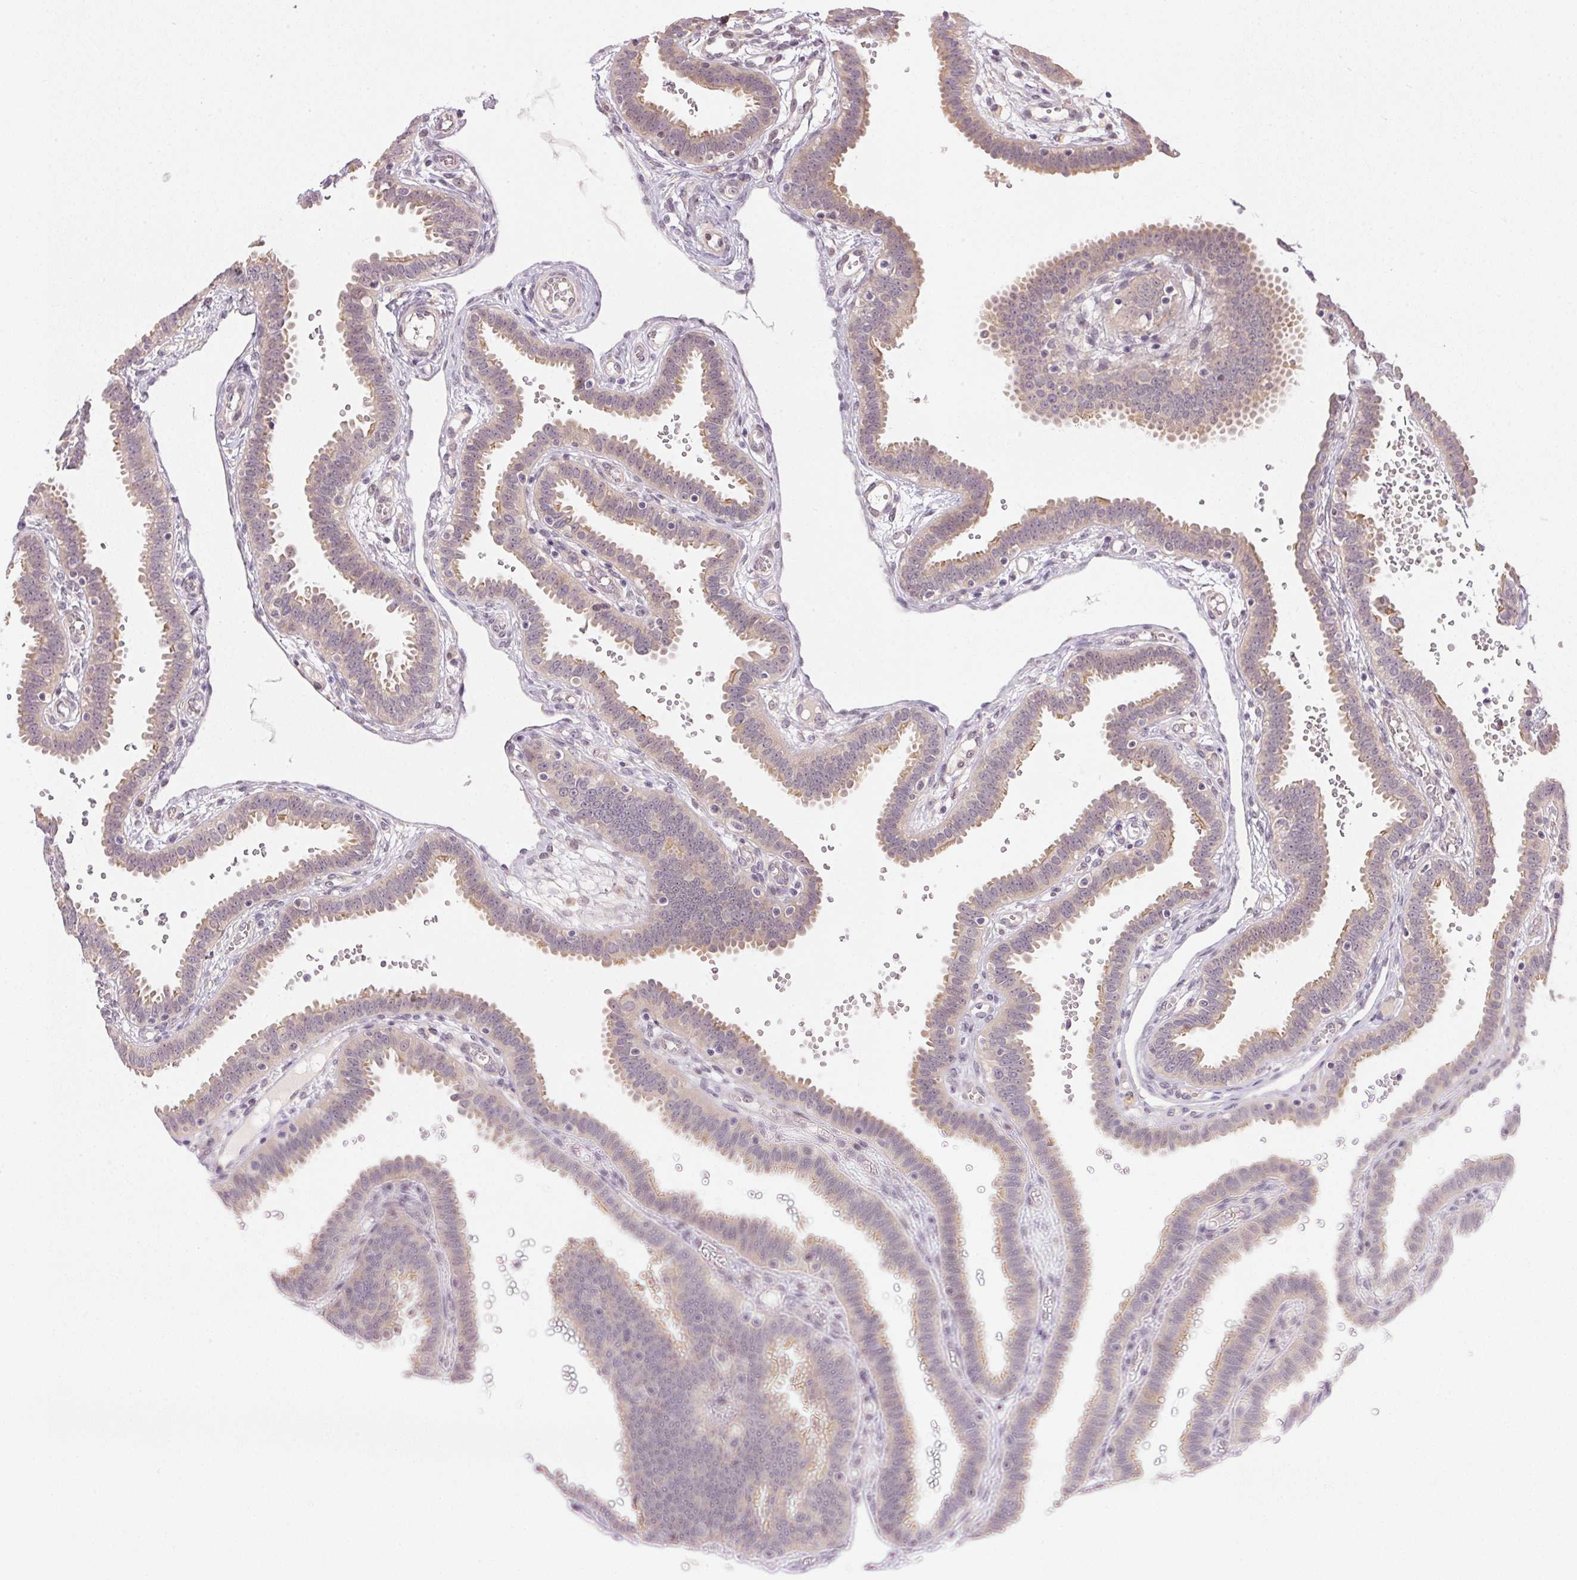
{"staining": {"intensity": "weak", "quantity": "25%-75%", "location": "cytoplasmic/membranous"}, "tissue": "fallopian tube", "cell_type": "Glandular cells", "image_type": "normal", "snomed": [{"axis": "morphology", "description": "Normal tissue, NOS"}, {"axis": "topography", "description": "Fallopian tube"}], "caption": "Fallopian tube stained with a brown dye displays weak cytoplasmic/membranous positive expression in about 25%-75% of glandular cells.", "gene": "TTC23L", "patient": {"sex": "female", "age": 37}}